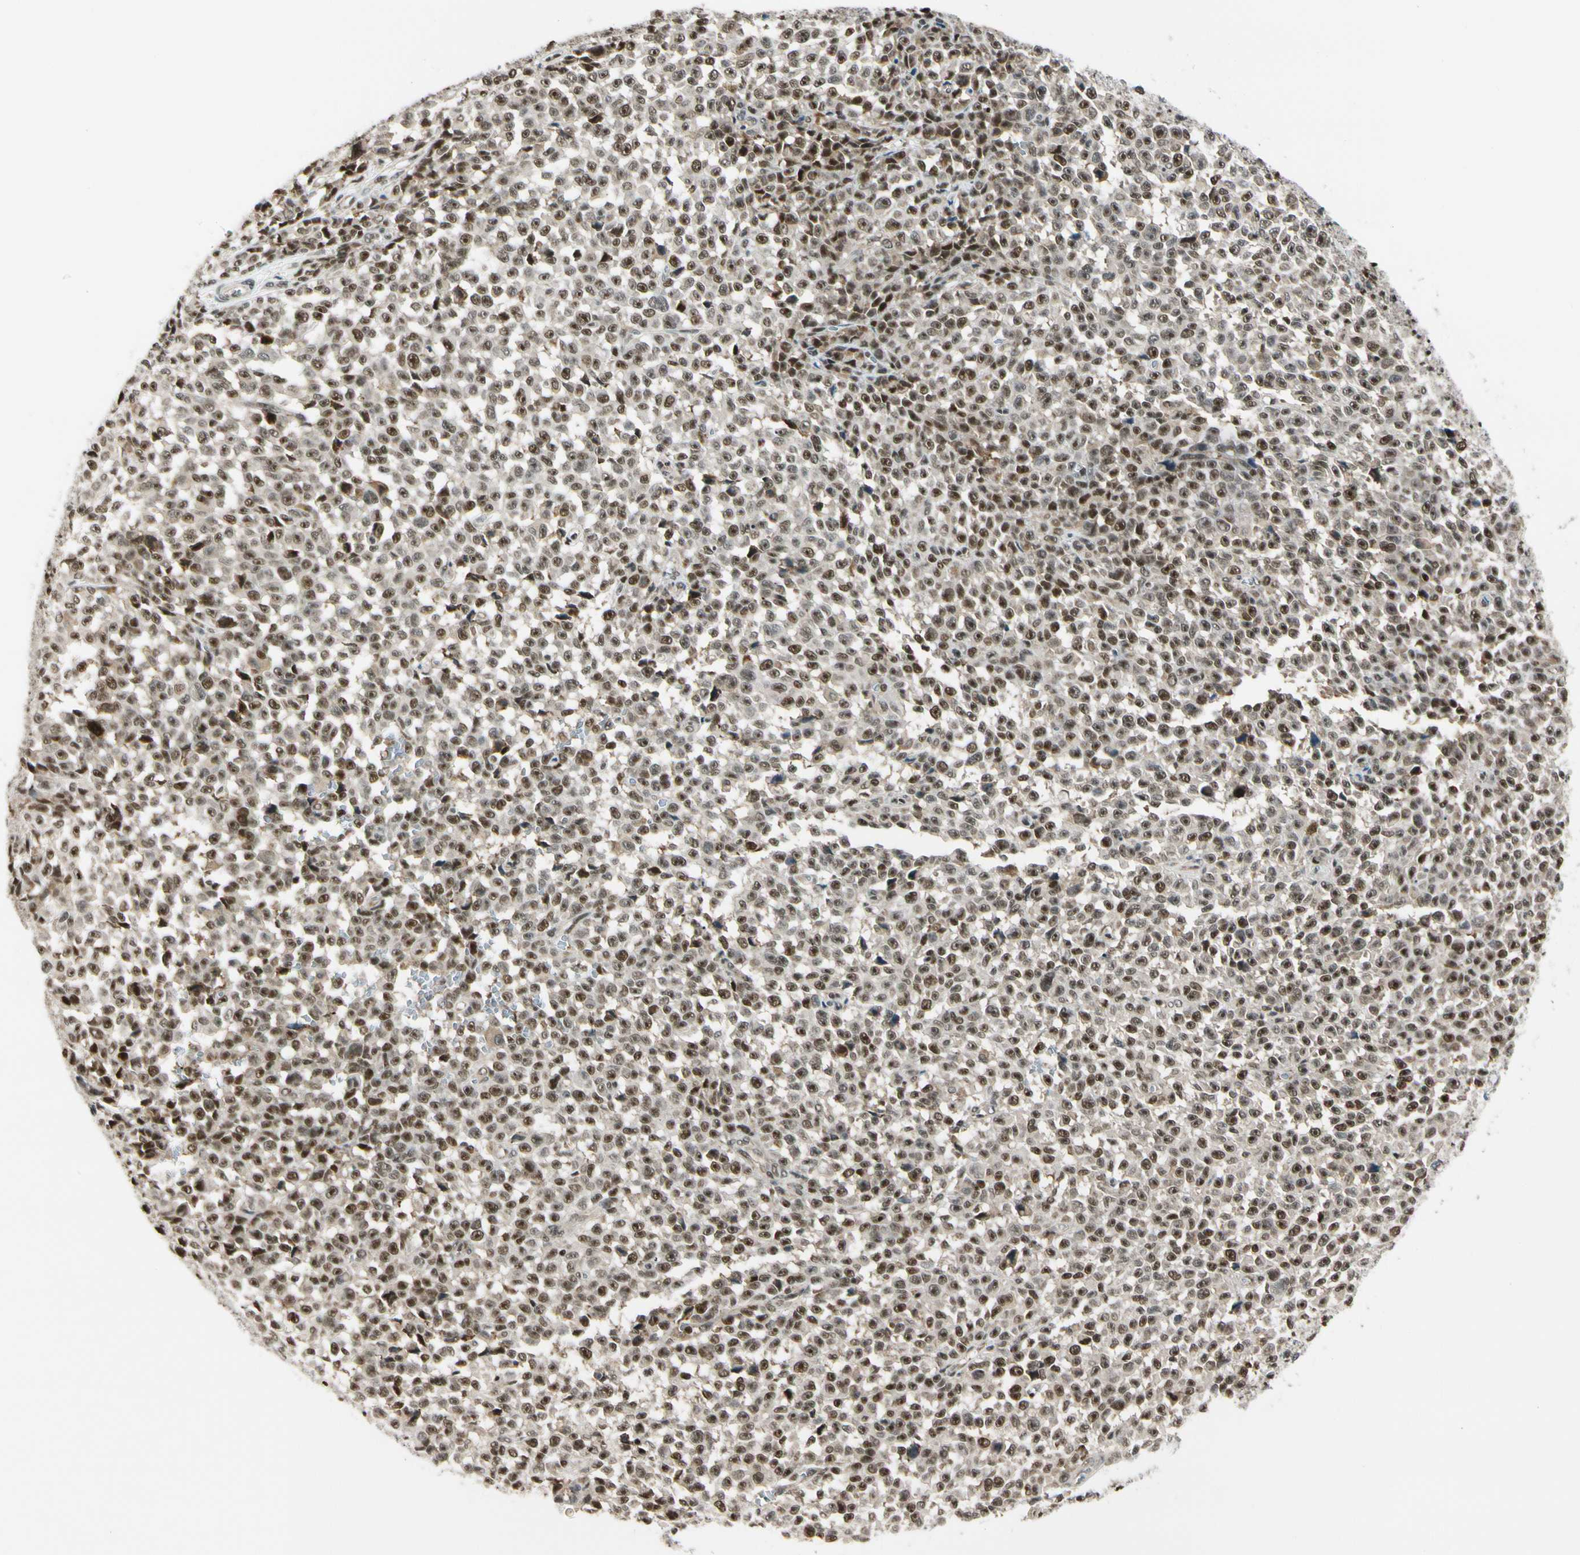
{"staining": {"intensity": "moderate", "quantity": ">75%", "location": "nuclear"}, "tissue": "melanoma", "cell_type": "Tumor cells", "image_type": "cancer", "snomed": [{"axis": "morphology", "description": "Malignant melanoma, NOS"}, {"axis": "topography", "description": "Skin"}], "caption": "The photomicrograph demonstrates staining of malignant melanoma, revealing moderate nuclear protein positivity (brown color) within tumor cells.", "gene": "DAXX", "patient": {"sex": "female", "age": 82}}